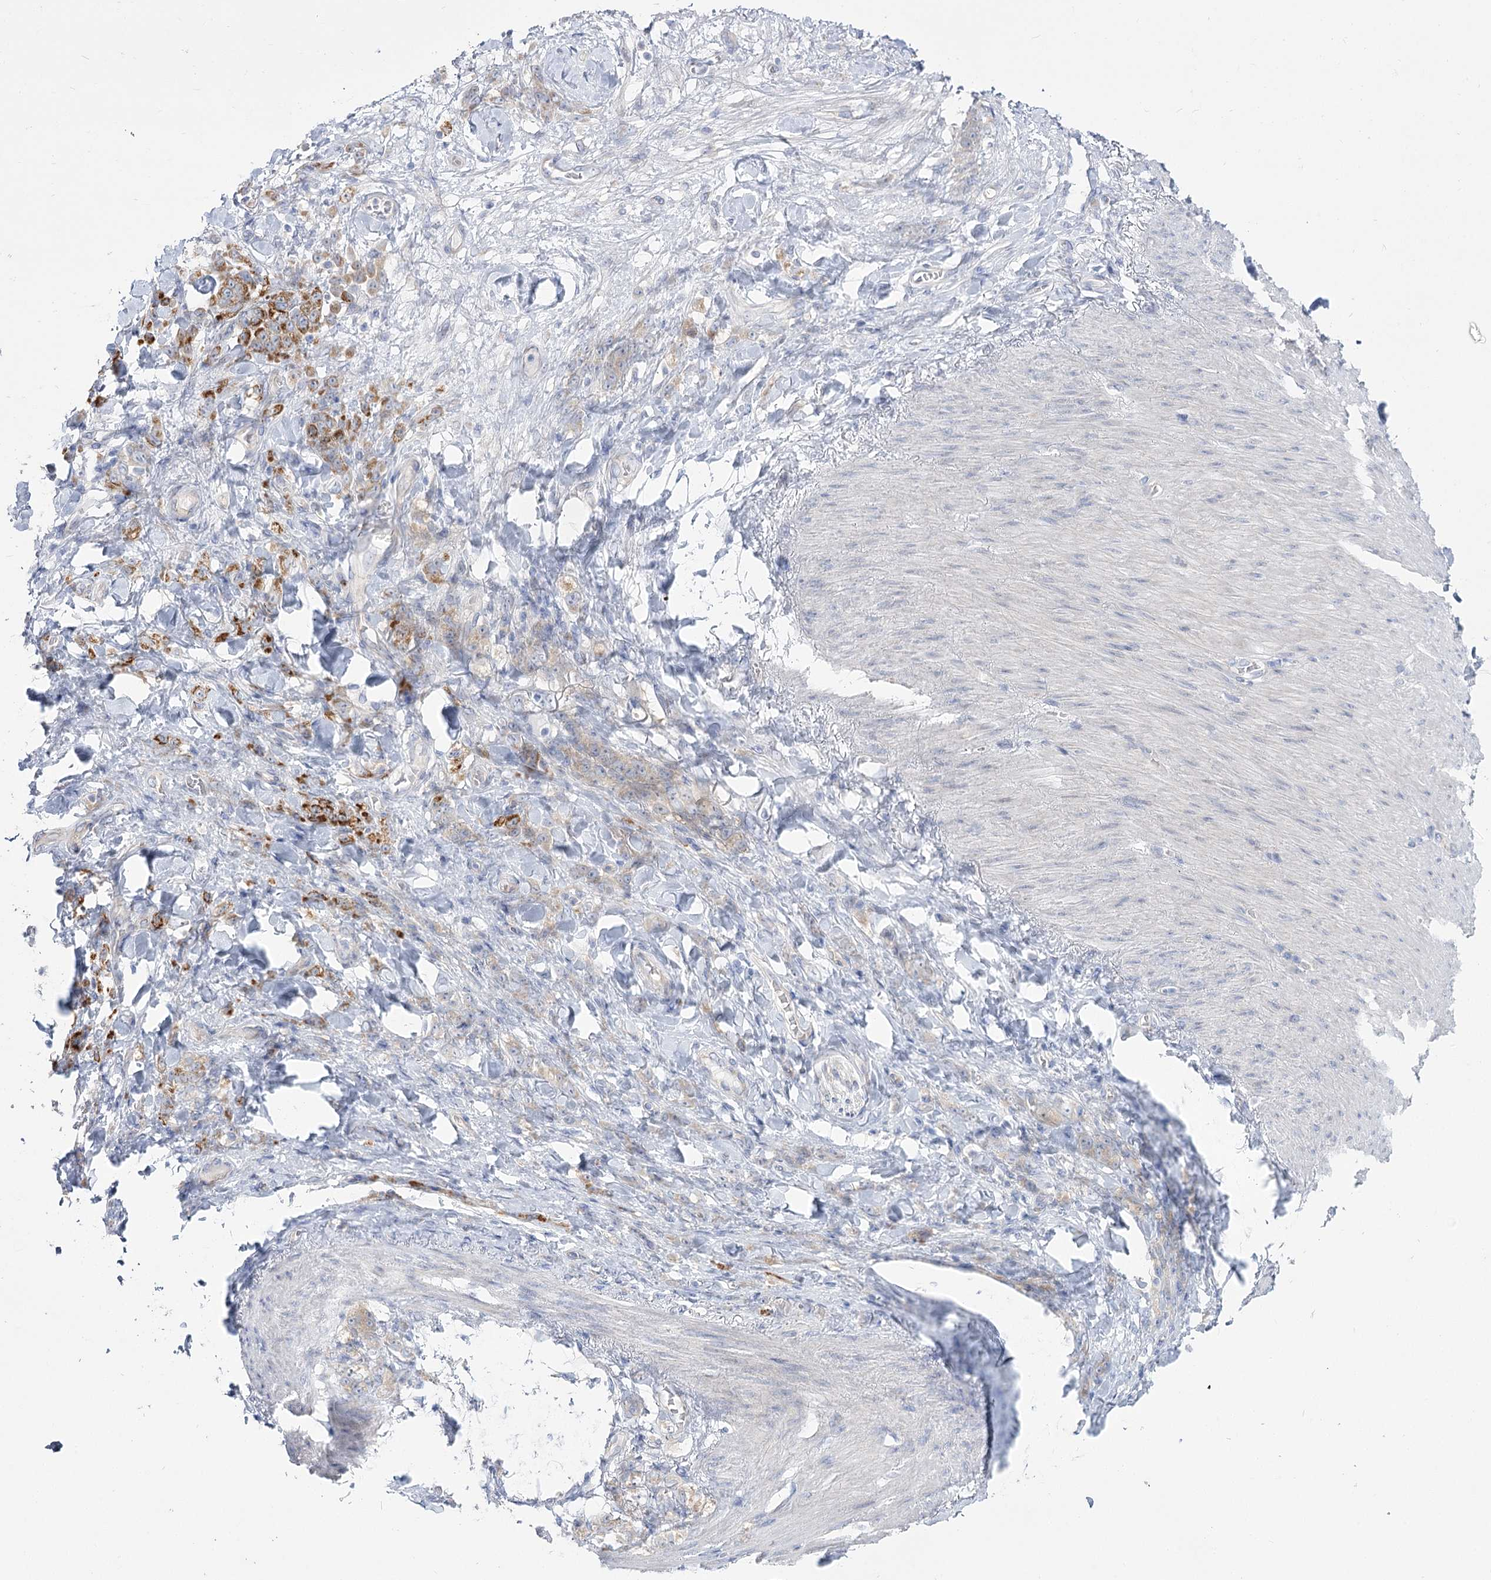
{"staining": {"intensity": "strong", "quantity": "25%-75%", "location": "cytoplasmic/membranous"}, "tissue": "stomach cancer", "cell_type": "Tumor cells", "image_type": "cancer", "snomed": [{"axis": "morphology", "description": "Normal tissue, NOS"}, {"axis": "morphology", "description": "Adenocarcinoma, NOS"}, {"axis": "topography", "description": "Stomach"}], "caption": "Adenocarcinoma (stomach) tissue displays strong cytoplasmic/membranous expression in approximately 25%-75% of tumor cells (brown staining indicates protein expression, while blue staining denotes nuclei).", "gene": "SUOX", "patient": {"sex": "male", "age": 82}}